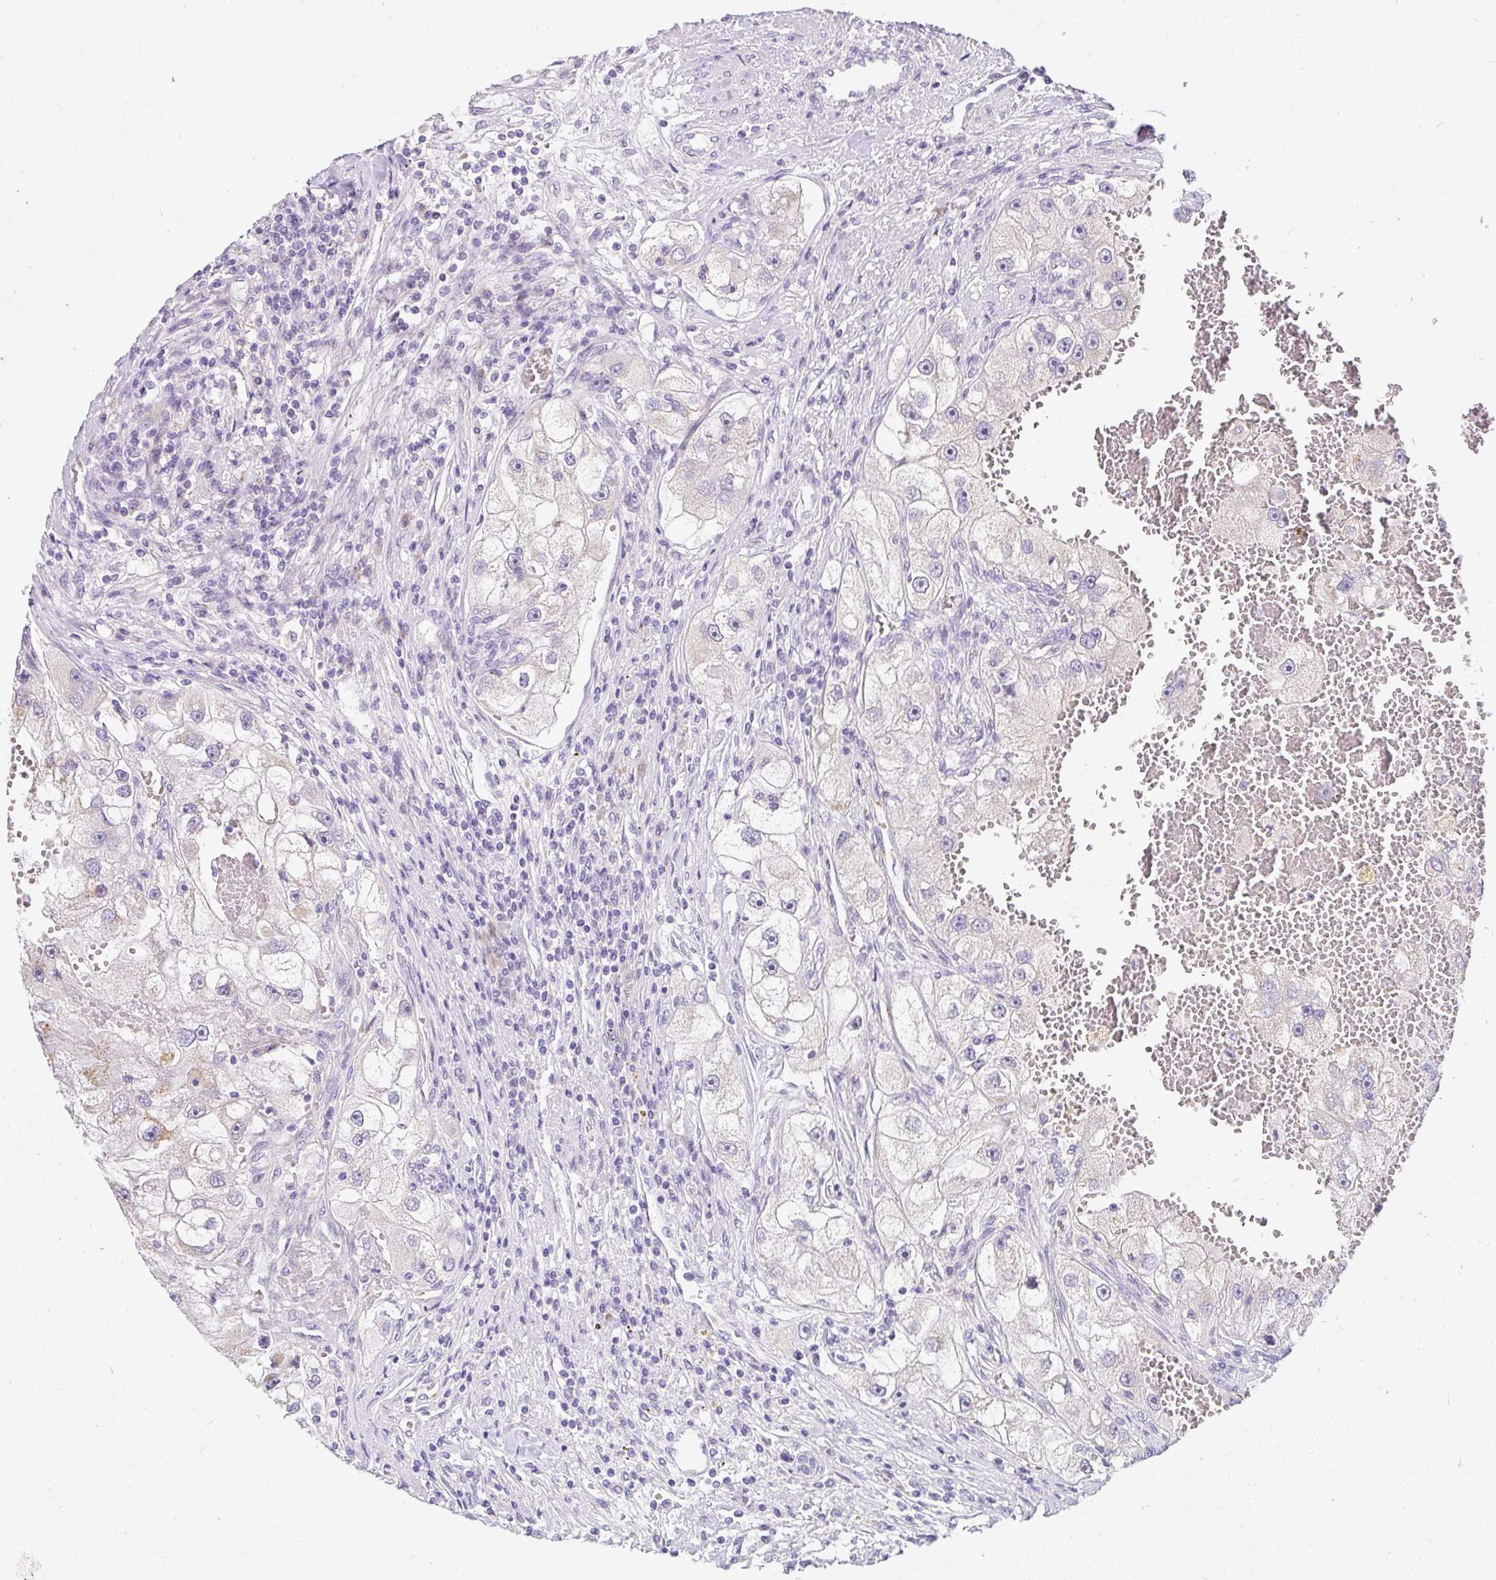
{"staining": {"intensity": "negative", "quantity": "none", "location": "none"}, "tissue": "renal cancer", "cell_type": "Tumor cells", "image_type": "cancer", "snomed": [{"axis": "morphology", "description": "Adenocarcinoma, NOS"}, {"axis": "topography", "description": "Kidney"}], "caption": "Immunohistochemical staining of renal cancer exhibits no significant staining in tumor cells.", "gene": "DTX4", "patient": {"sex": "male", "age": 63}}